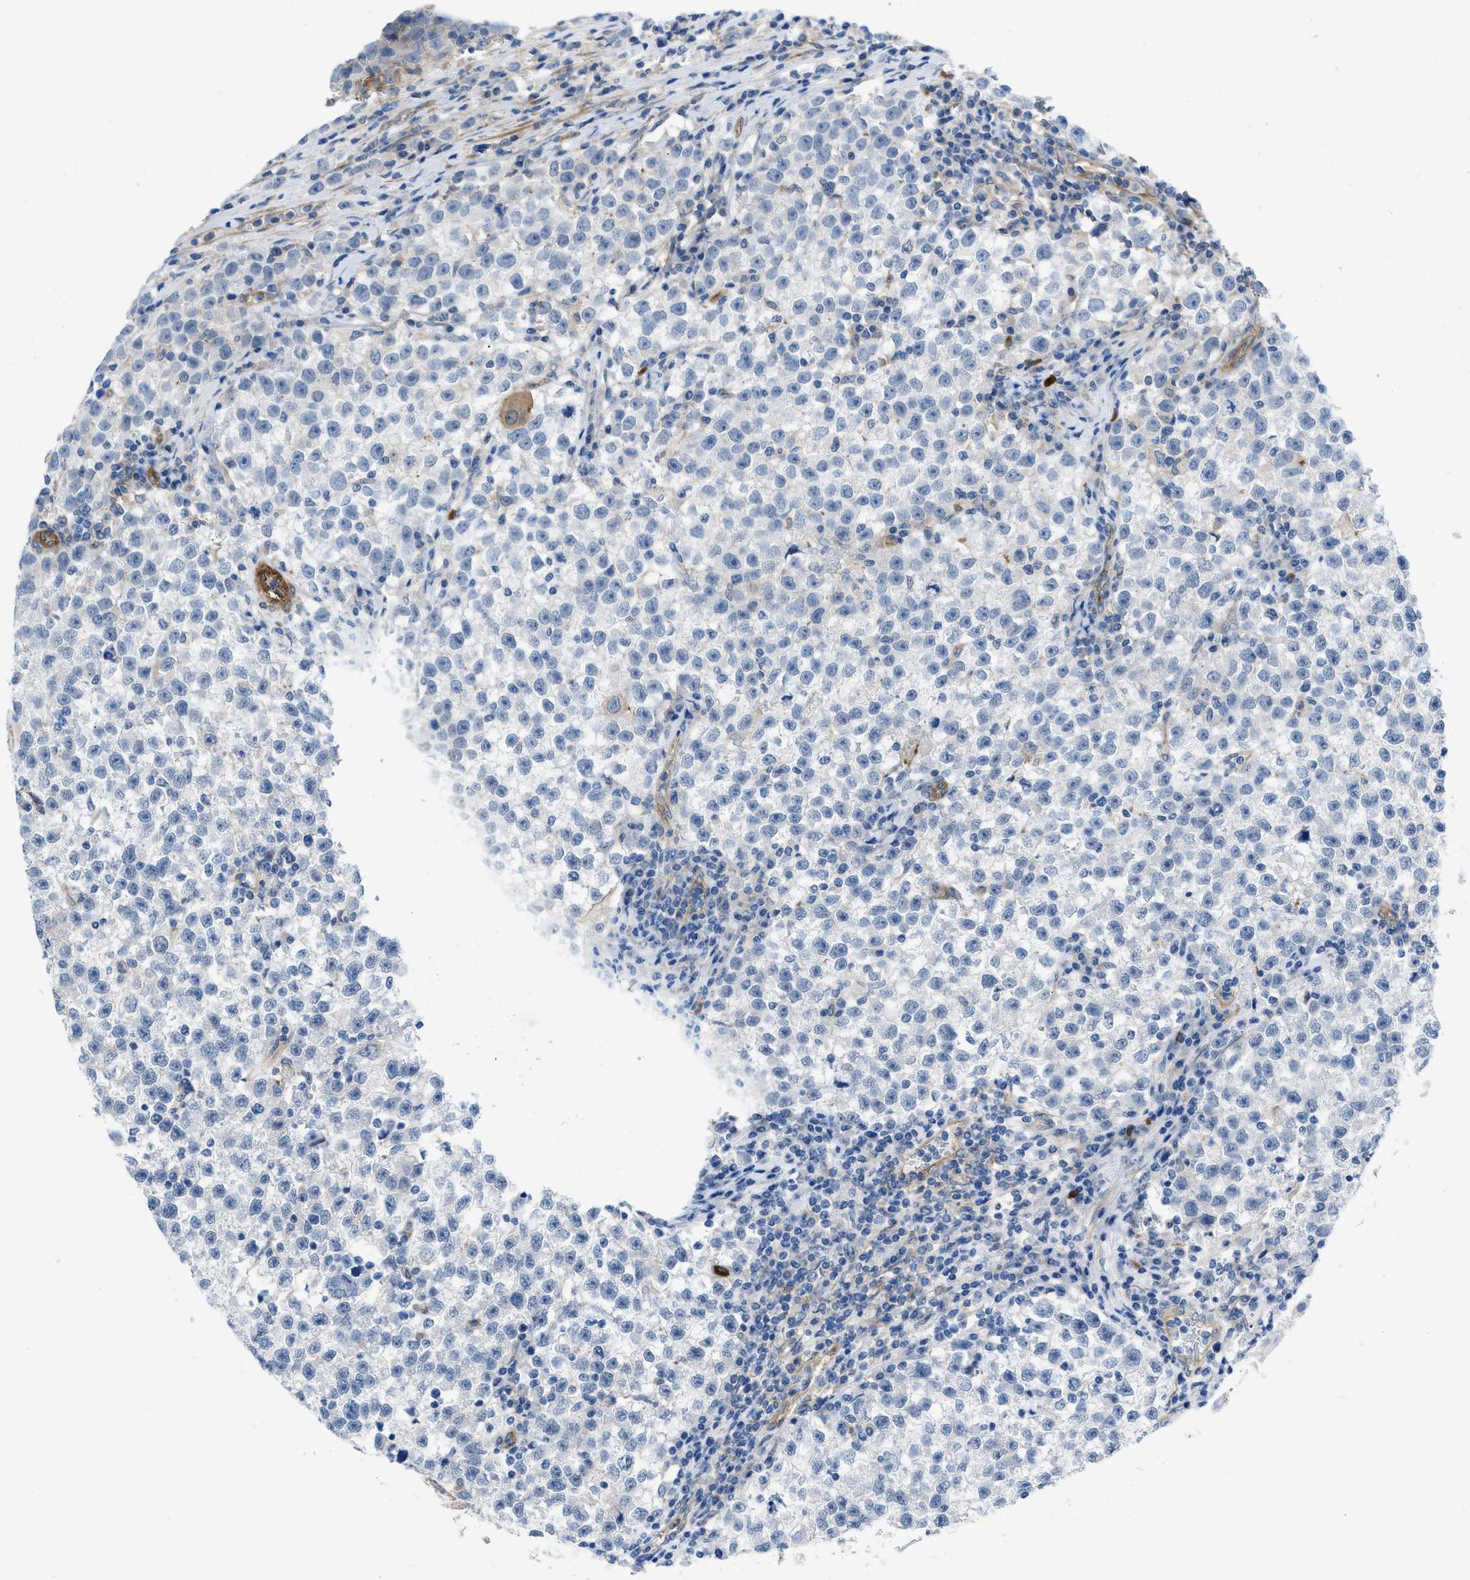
{"staining": {"intensity": "negative", "quantity": "none", "location": "none"}, "tissue": "testis cancer", "cell_type": "Tumor cells", "image_type": "cancer", "snomed": [{"axis": "morphology", "description": "Seminoma, NOS"}, {"axis": "topography", "description": "Testis"}], "caption": "An immunohistochemistry image of testis seminoma is shown. There is no staining in tumor cells of testis seminoma.", "gene": "PDLIM5", "patient": {"sex": "male", "age": 22}}